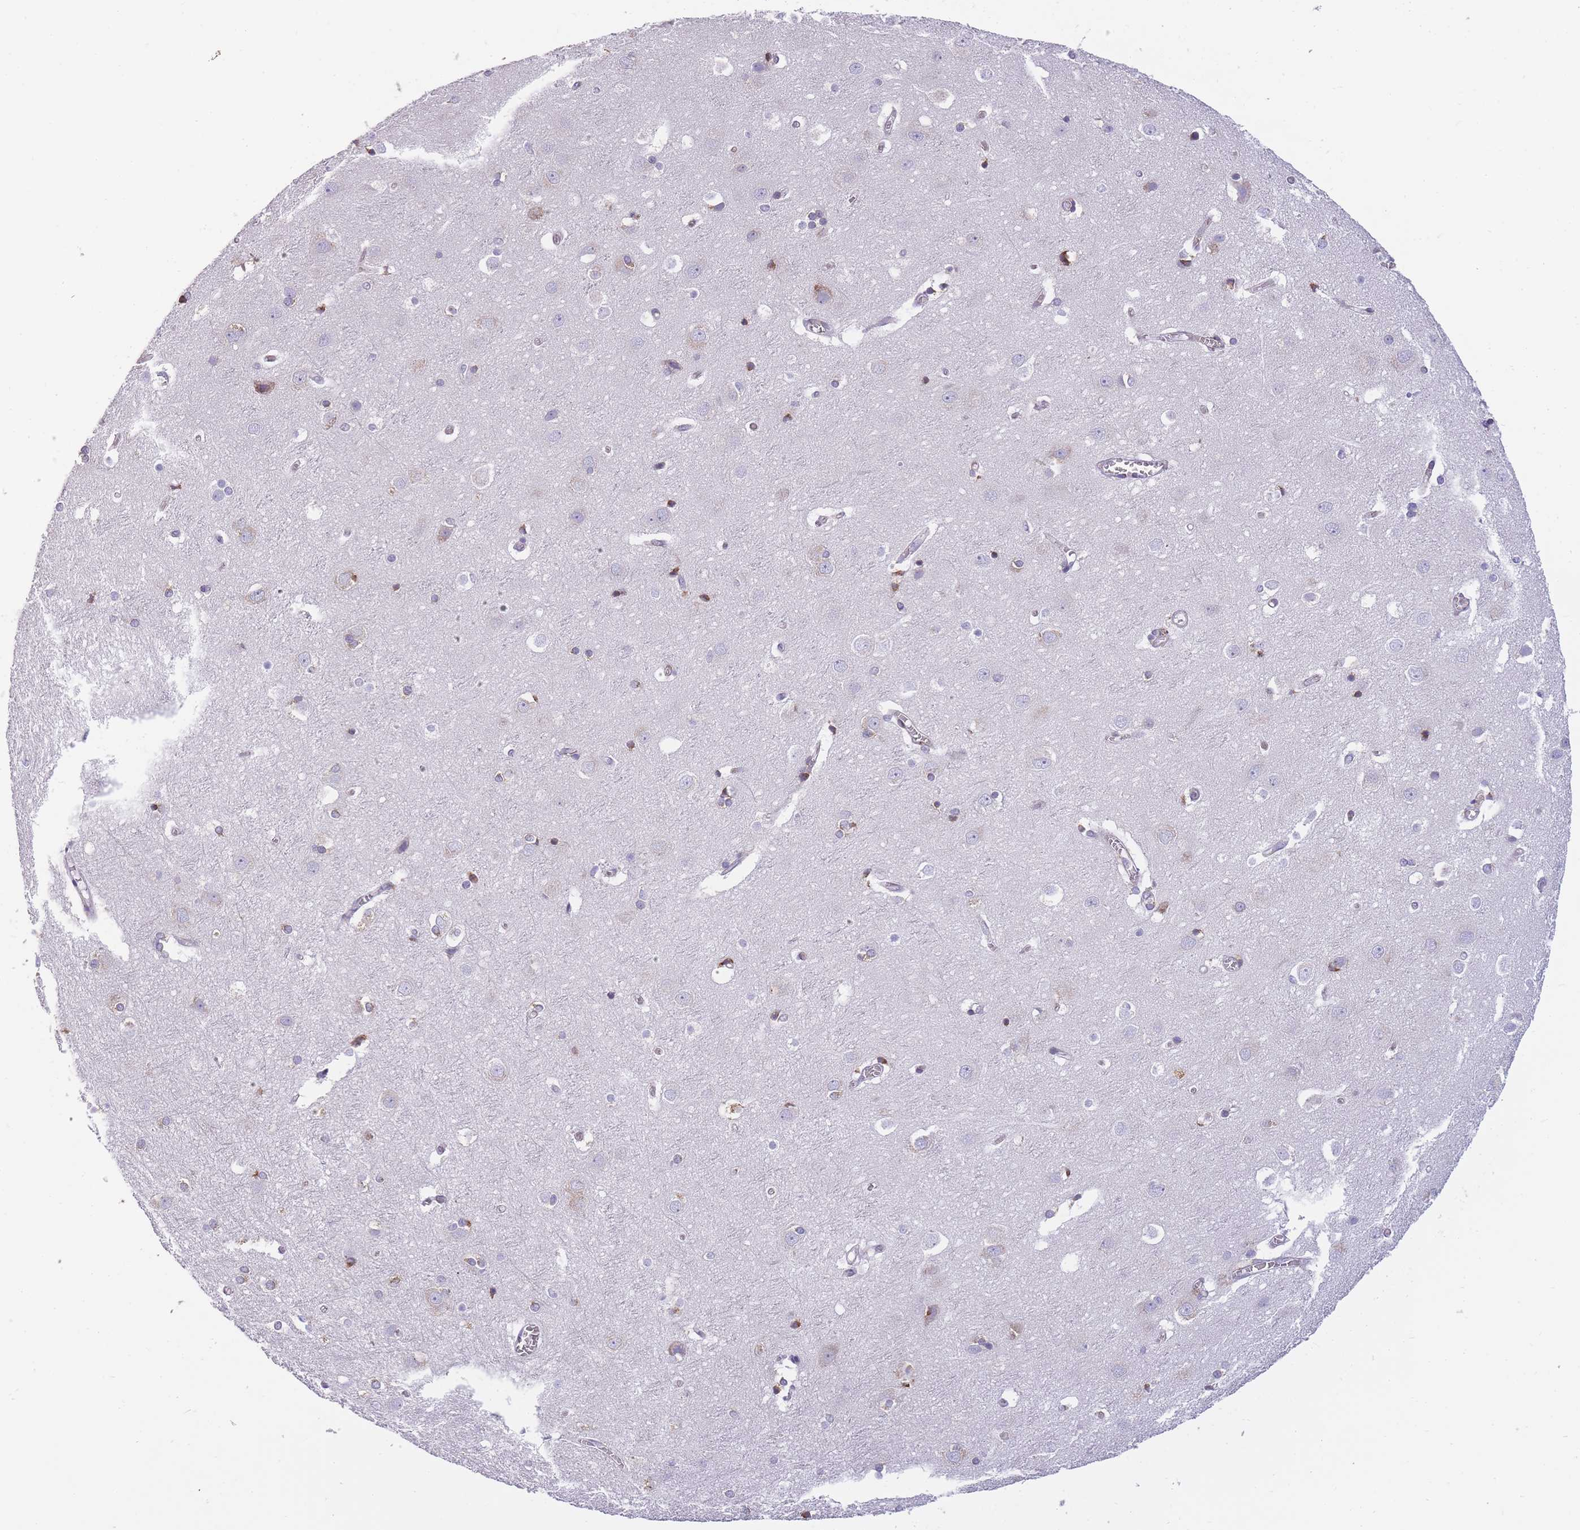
{"staining": {"intensity": "negative", "quantity": "none", "location": "none"}, "tissue": "cerebral cortex", "cell_type": "Endothelial cells", "image_type": "normal", "snomed": [{"axis": "morphology", "description": "Normal tissue, NOS"}, {"axis": "topography", "description": "Cerebral cortex"}], "caption": "The immunohistochemistry micrograph has no significant positivity in endothelial cells of cerebral cortex.", "gene": "ZNF662", "patient": {"sex": "male", "age": 54}}